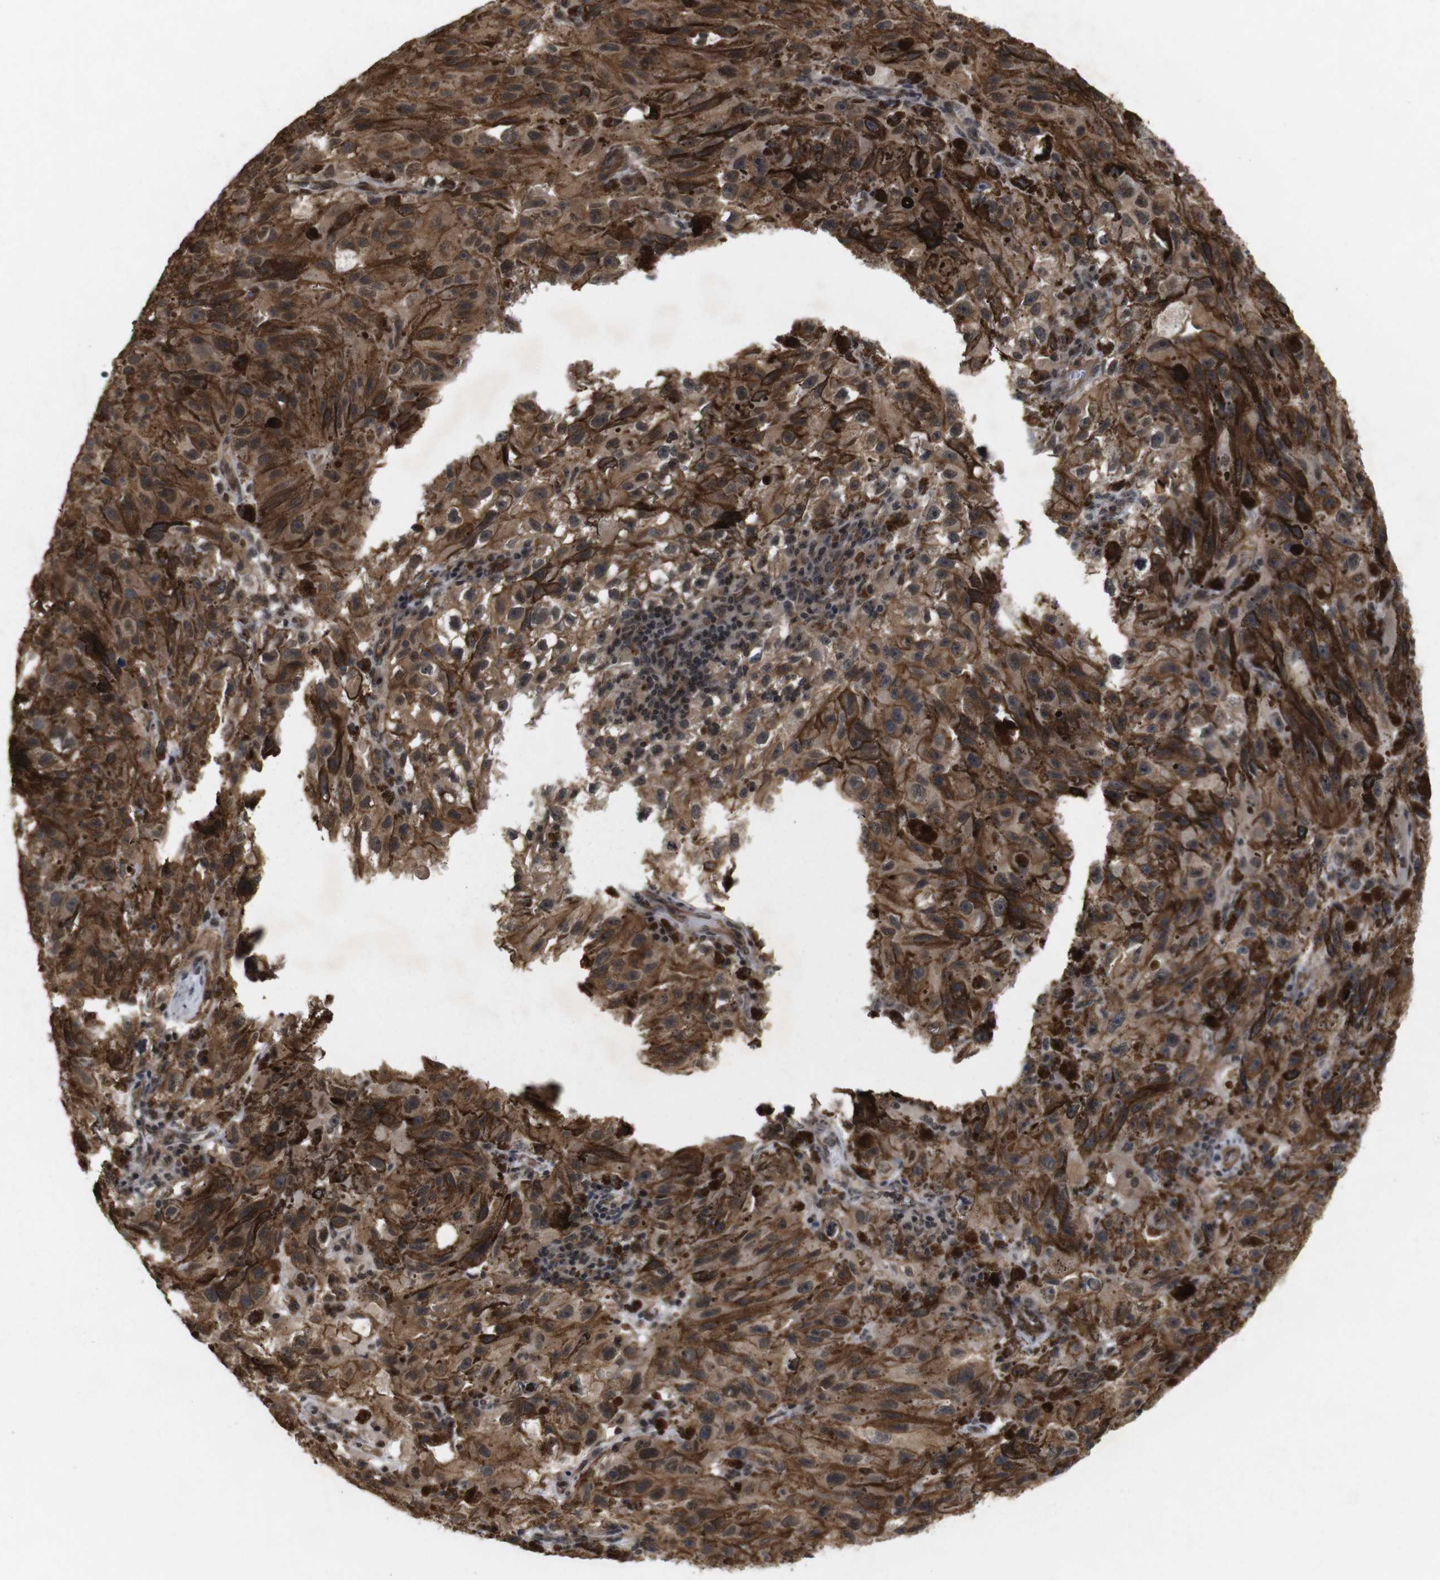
{"staining": {"intensity": "moderate", "quantity": ">75%", "location": "cytoplasmic/membranous"}, "tissue": "melanoma", "cell_type": "Tumor cells", "image_type": "cancer", "snomed": [{"axis": "morphology", "description": "Malignant melanoma, NOS"}, {"axis": "topography", "description": "Skin"}], "caption": "Malignant melanoma stained with a brown dye exhibits moderate cytoplasmic/membranous positive expression in approximately >75% of tumor cells.", "gene": "NANOS1", "patient": {"sex": "female", "age": 104}}